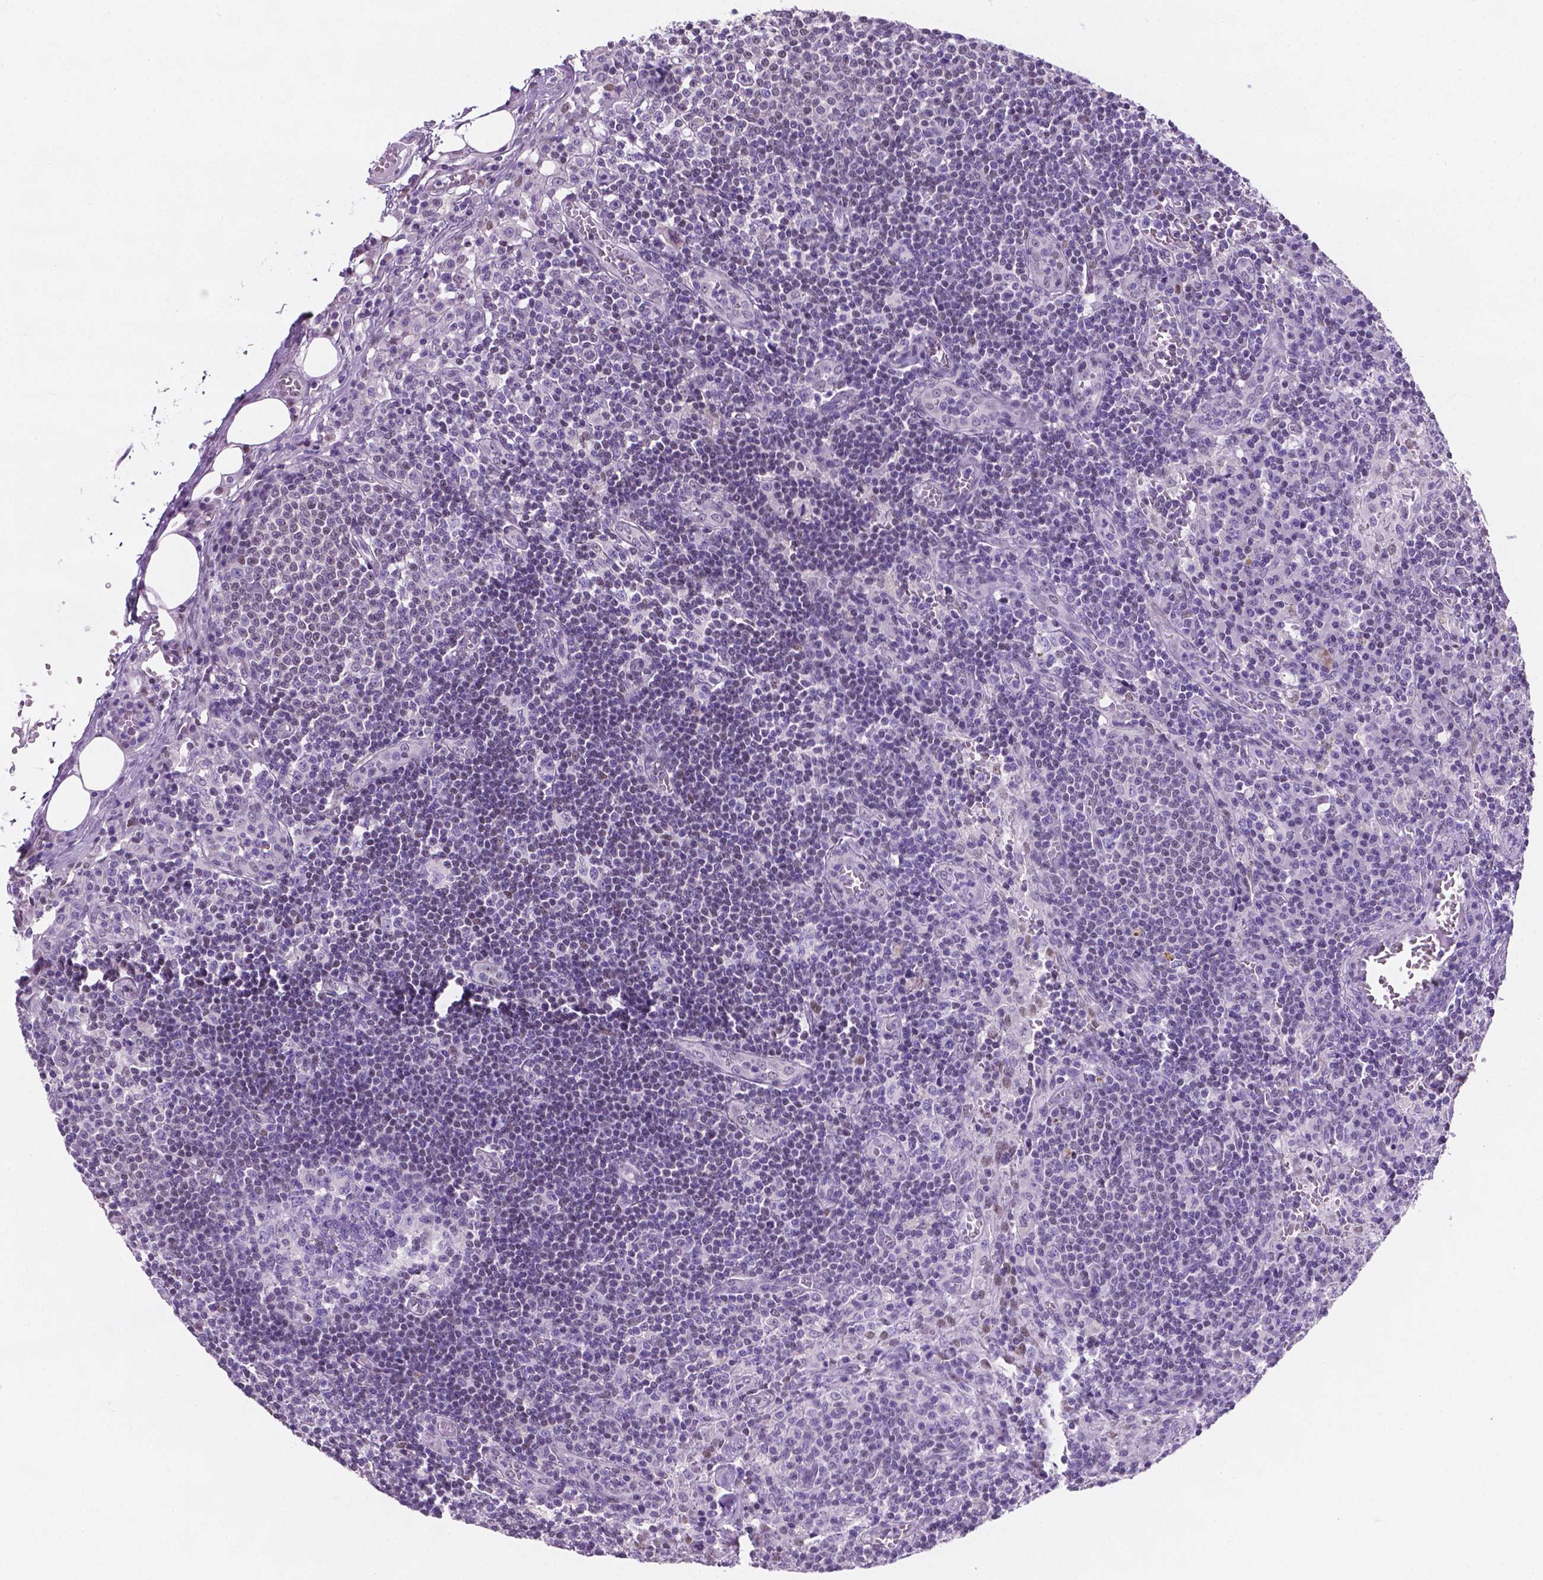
{"staining": {"intensity": "negative", "quantity": "none", "location": "none"}, "tissue": "lymph node", "cell_type": "Germinal center cells", "image_type": "normal", "snomed": [{"axis": "morphology", "description": "Normal tissue, NOS"}, {"axis": "topography", "description": "Lymph node"}], "caption": "Immunohistochemistry photomicrograph of normal lymph node stained for a protein (brown), which exhibits no expression in germinal center cells. The staining is performed using DAB brown chromogen with nuclei counter-stained in using hematoxylin.", "gene": "TMEM210", "patient": {"sex": "male", "age": 62}}